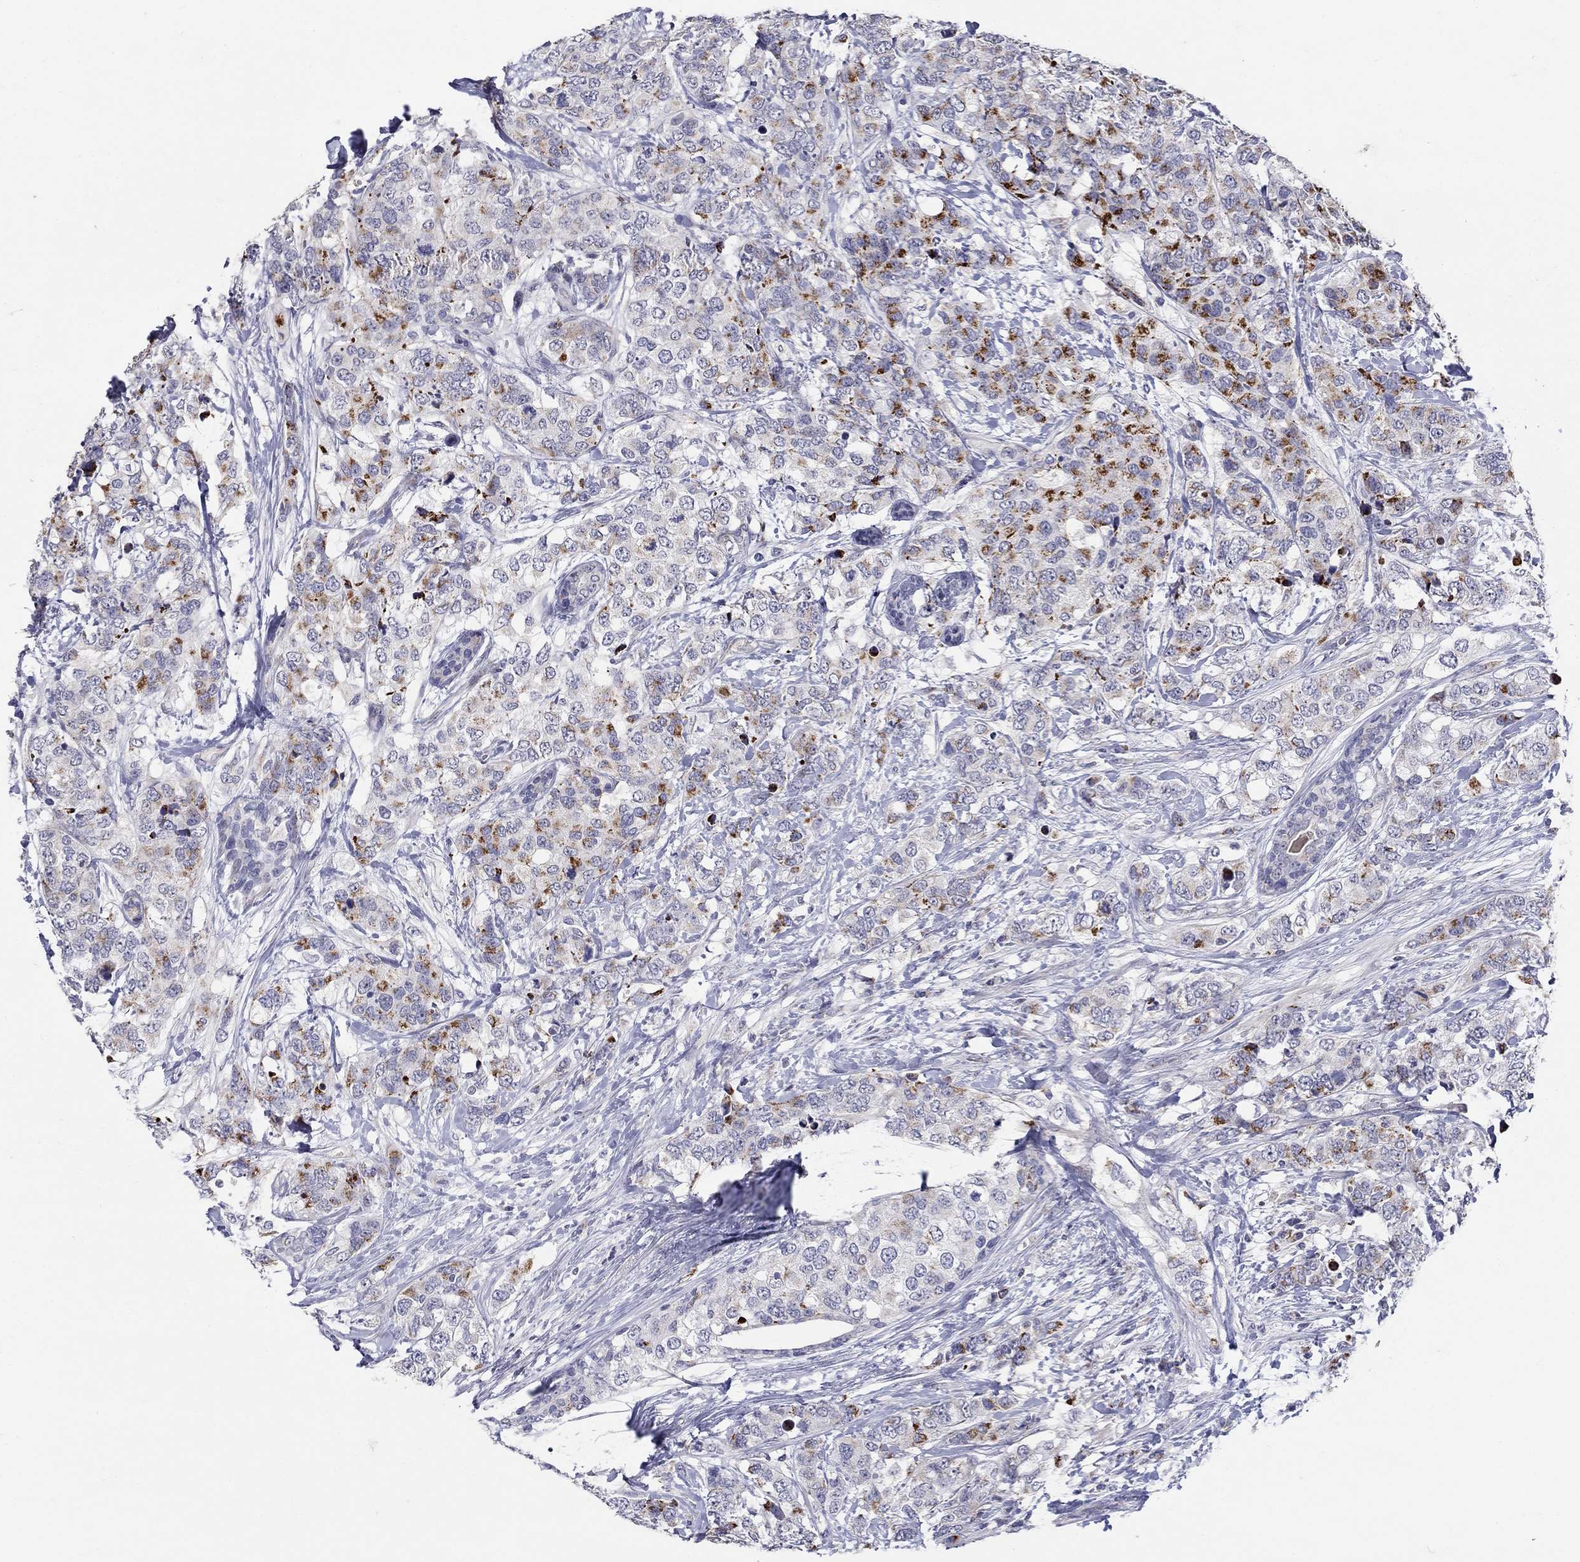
{"staining": {"intensity": "strong", "quantity": "25%-75%", "location": "cytoplasmic/membranous"}, "tissue": "breast cancer", "cell_type": "Tumor cells", "image_type": "cancer", "snomed": [{"axis": "morphology", "description": "Lobular carcinoma"}, {"axis": "topography", "description": "Breast"}], "caption": "Strong cytoplasmic/membranous protein positivity is appreciated in about 25%-75% of tumor cells in breast cancer.", "gene": "HMX2", "patient": {"sex": "female", "age": 59}}